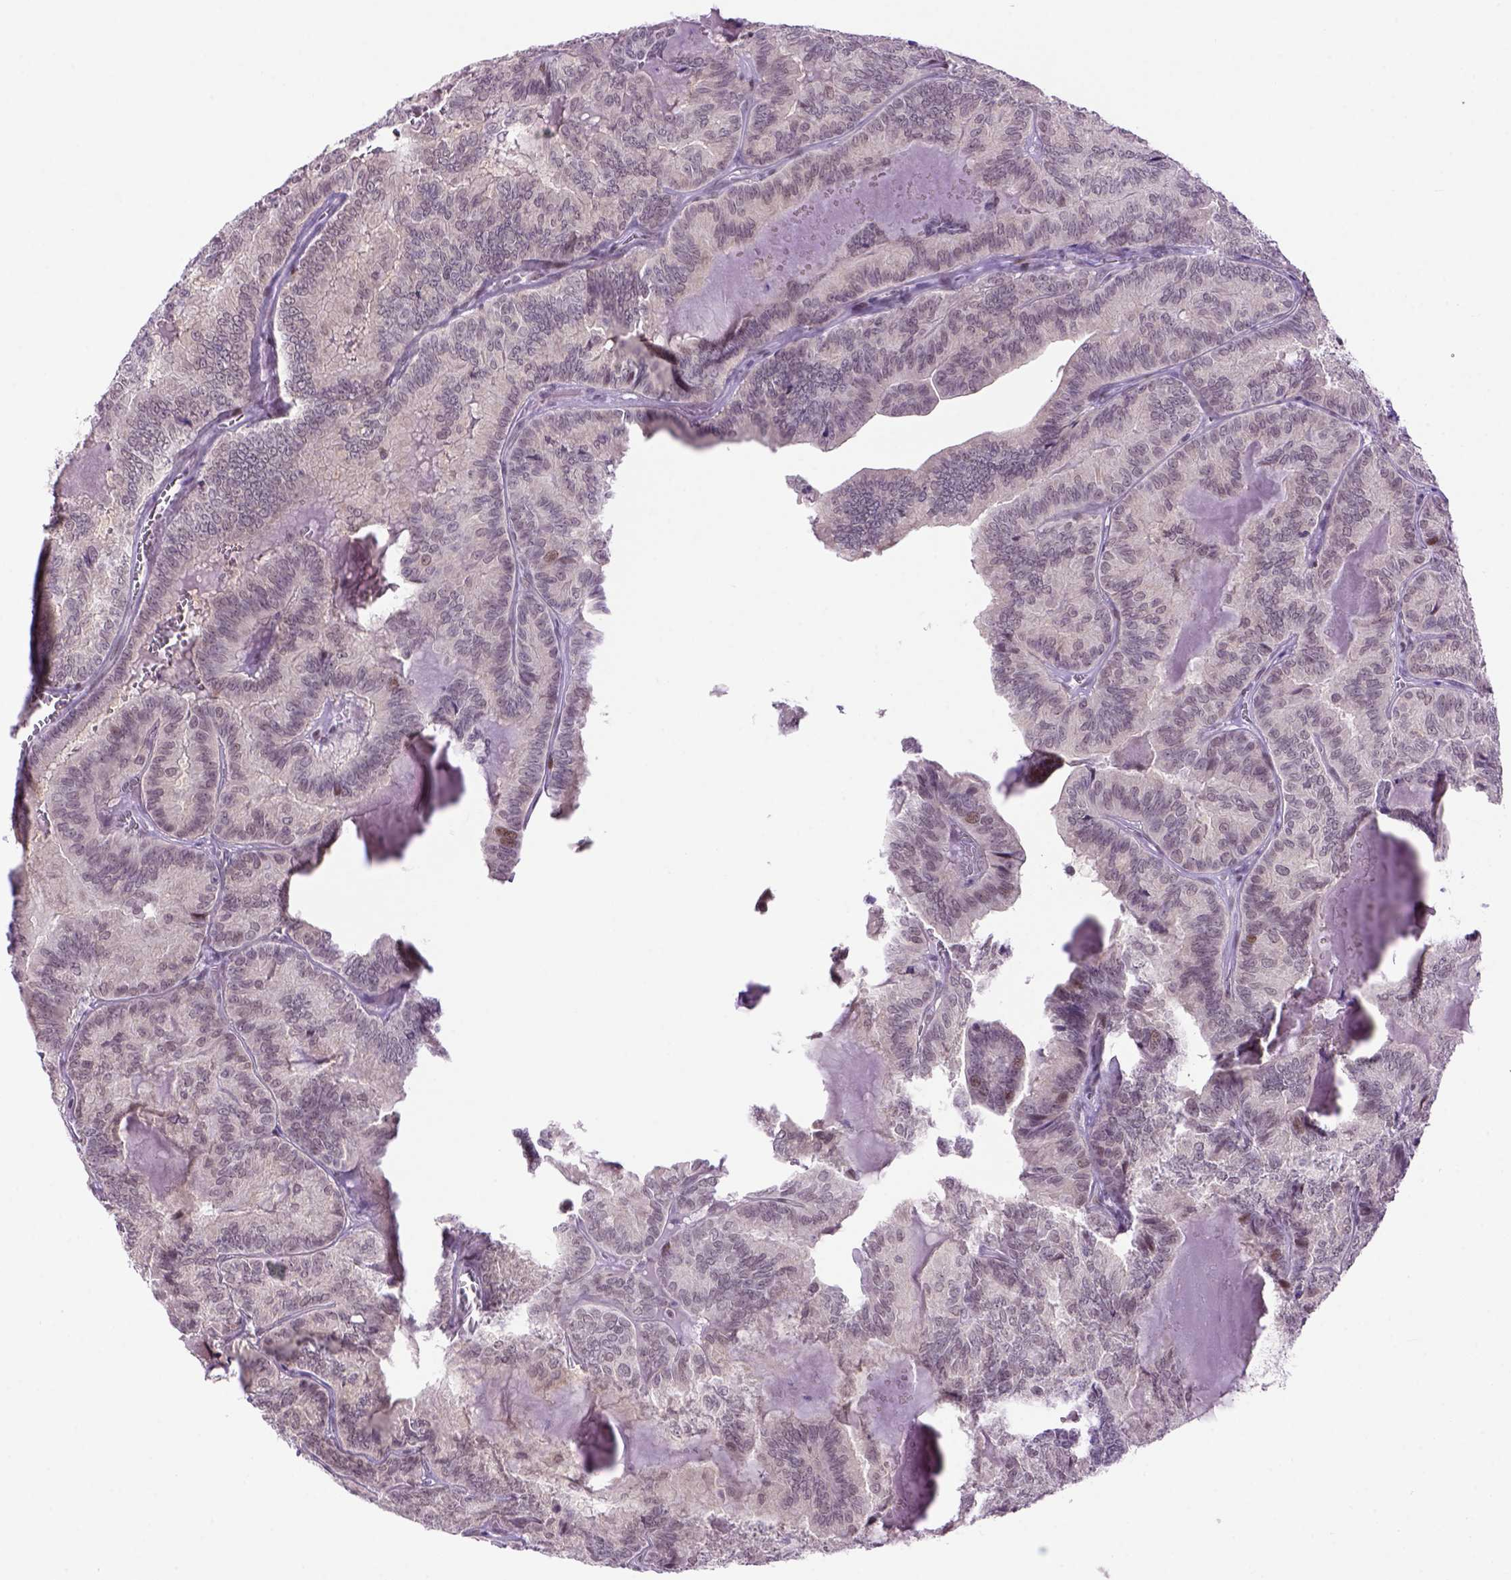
{"staining": {"intensity": "moderate", "quantity": "<25%", "location": "nuclear"}, "tissue": "thyroid cancer", "cell_type": "Tumor cells", "image_type": "cancer", "snomed": [{"axis": "morphology", "description": "Papillary adenocarcinoma, NOS"}, {"axis": "topography", "description": "Thyroid gland"}], "caption": "Immunohistochemical staining of human papillary adenocarcinoma (thyroid) demonstrates low levels of moderate nuclear protein expression in approximately <25% of tumor cells. The staining was performed using DAB to visualize the protein expression in brown, while the nuclei were stained in blue with hematoxylin (Magnification: 20x).", "gene": "TBPL1", "patient": {"sex": "female", "age": 75}}